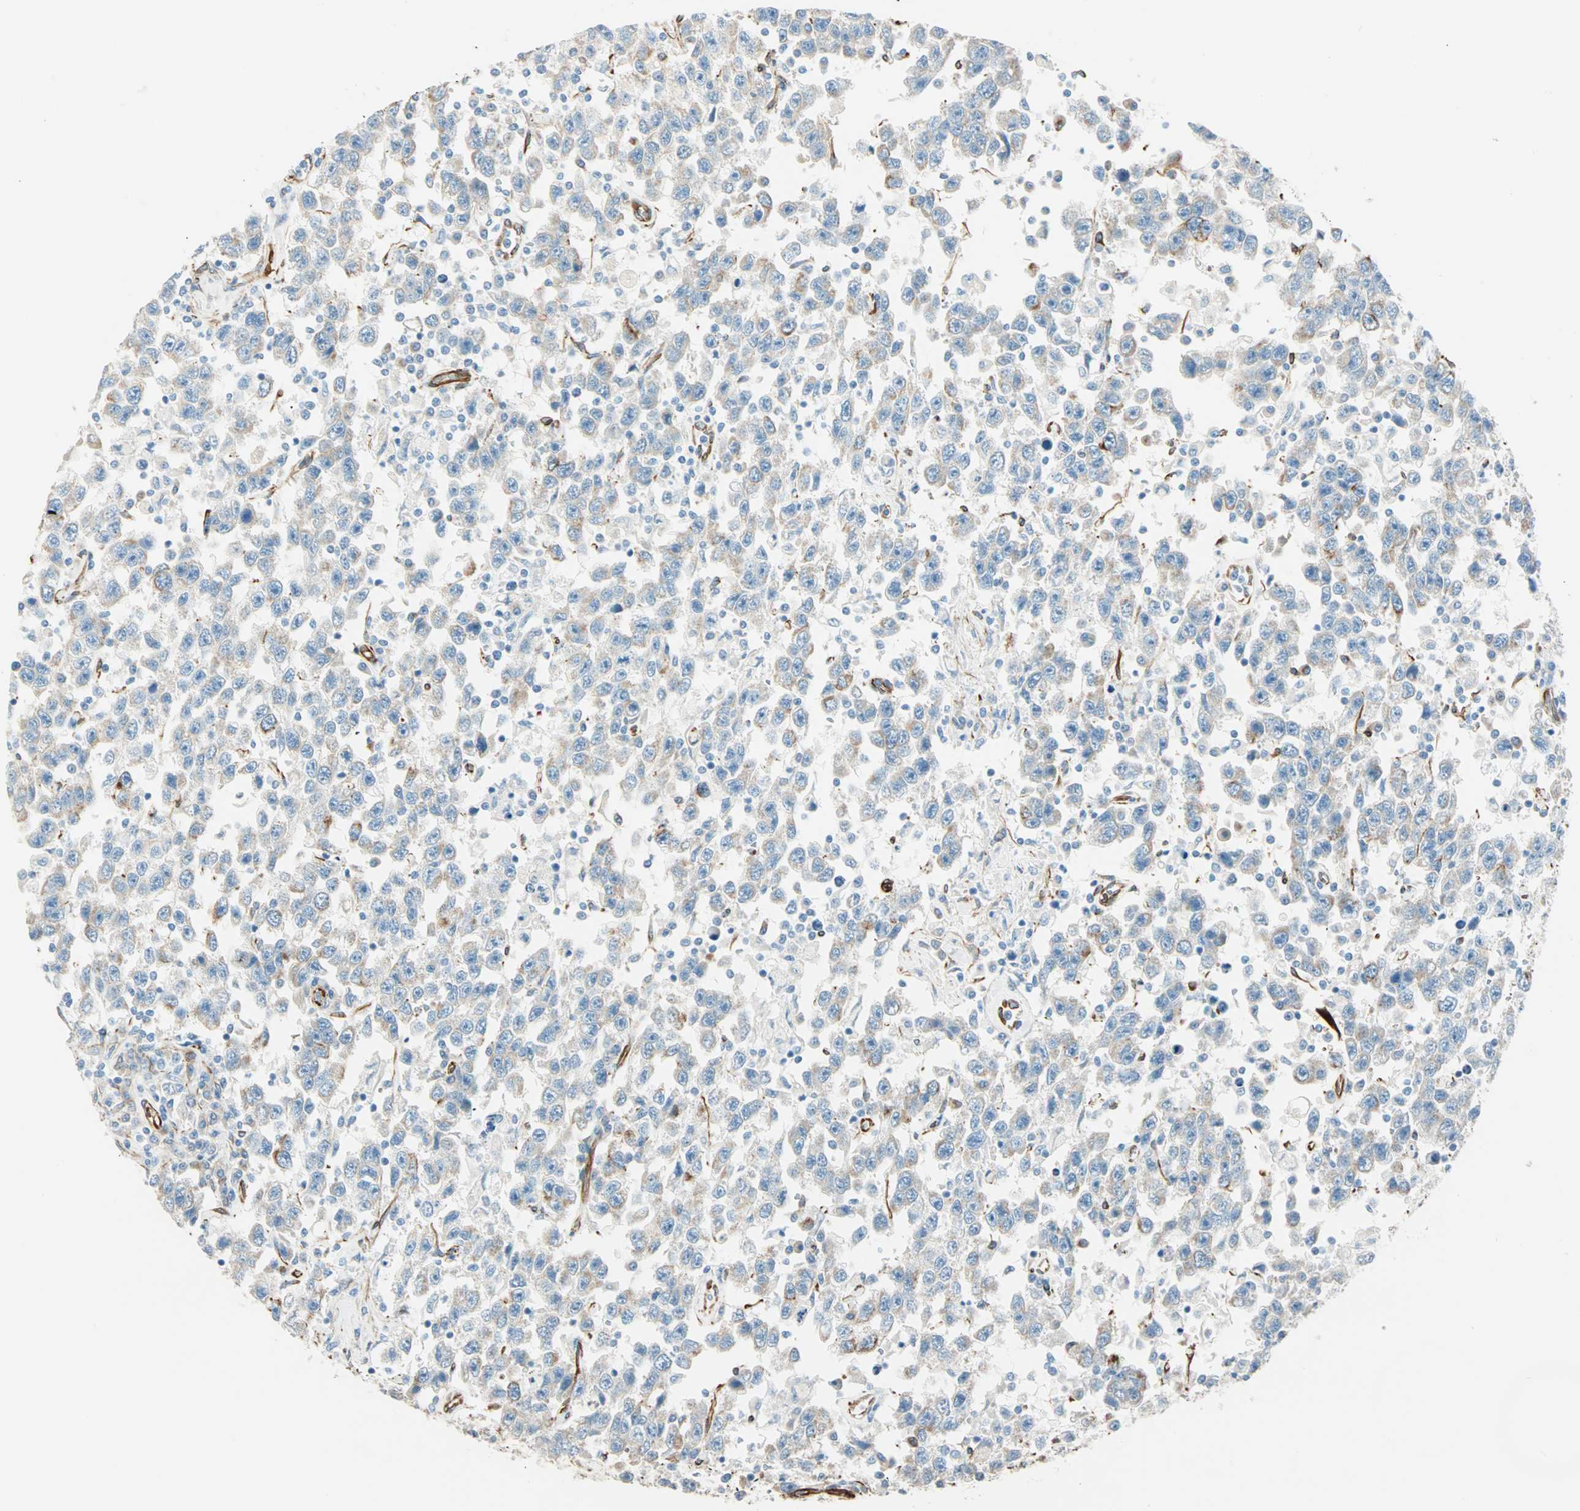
{"staining": {"intensity": "weak", "quantity": "25%-75%", "location": "cytoplasmic/membranous"}, "tissue": "testis cancer", "cell_type": "Tumor cells", "image_type": "cancer", "snomed": [{"axis": "morphology", "description": "Seminoma, NOS"}, {"axis": "topography", "description": "Testis"}], "caption": "Testis seminoma stained for a protein displays weak cytoplasmic/membranous positivity in tumor cells. The staining is performed using DAB (3,3'-diaminobenzidine) brown chromogen to label protein expression. The nuclei are counter-stained blue using hematoxylin.", "gene": "NES", "patient": {"sex": "male", "age": 41}}